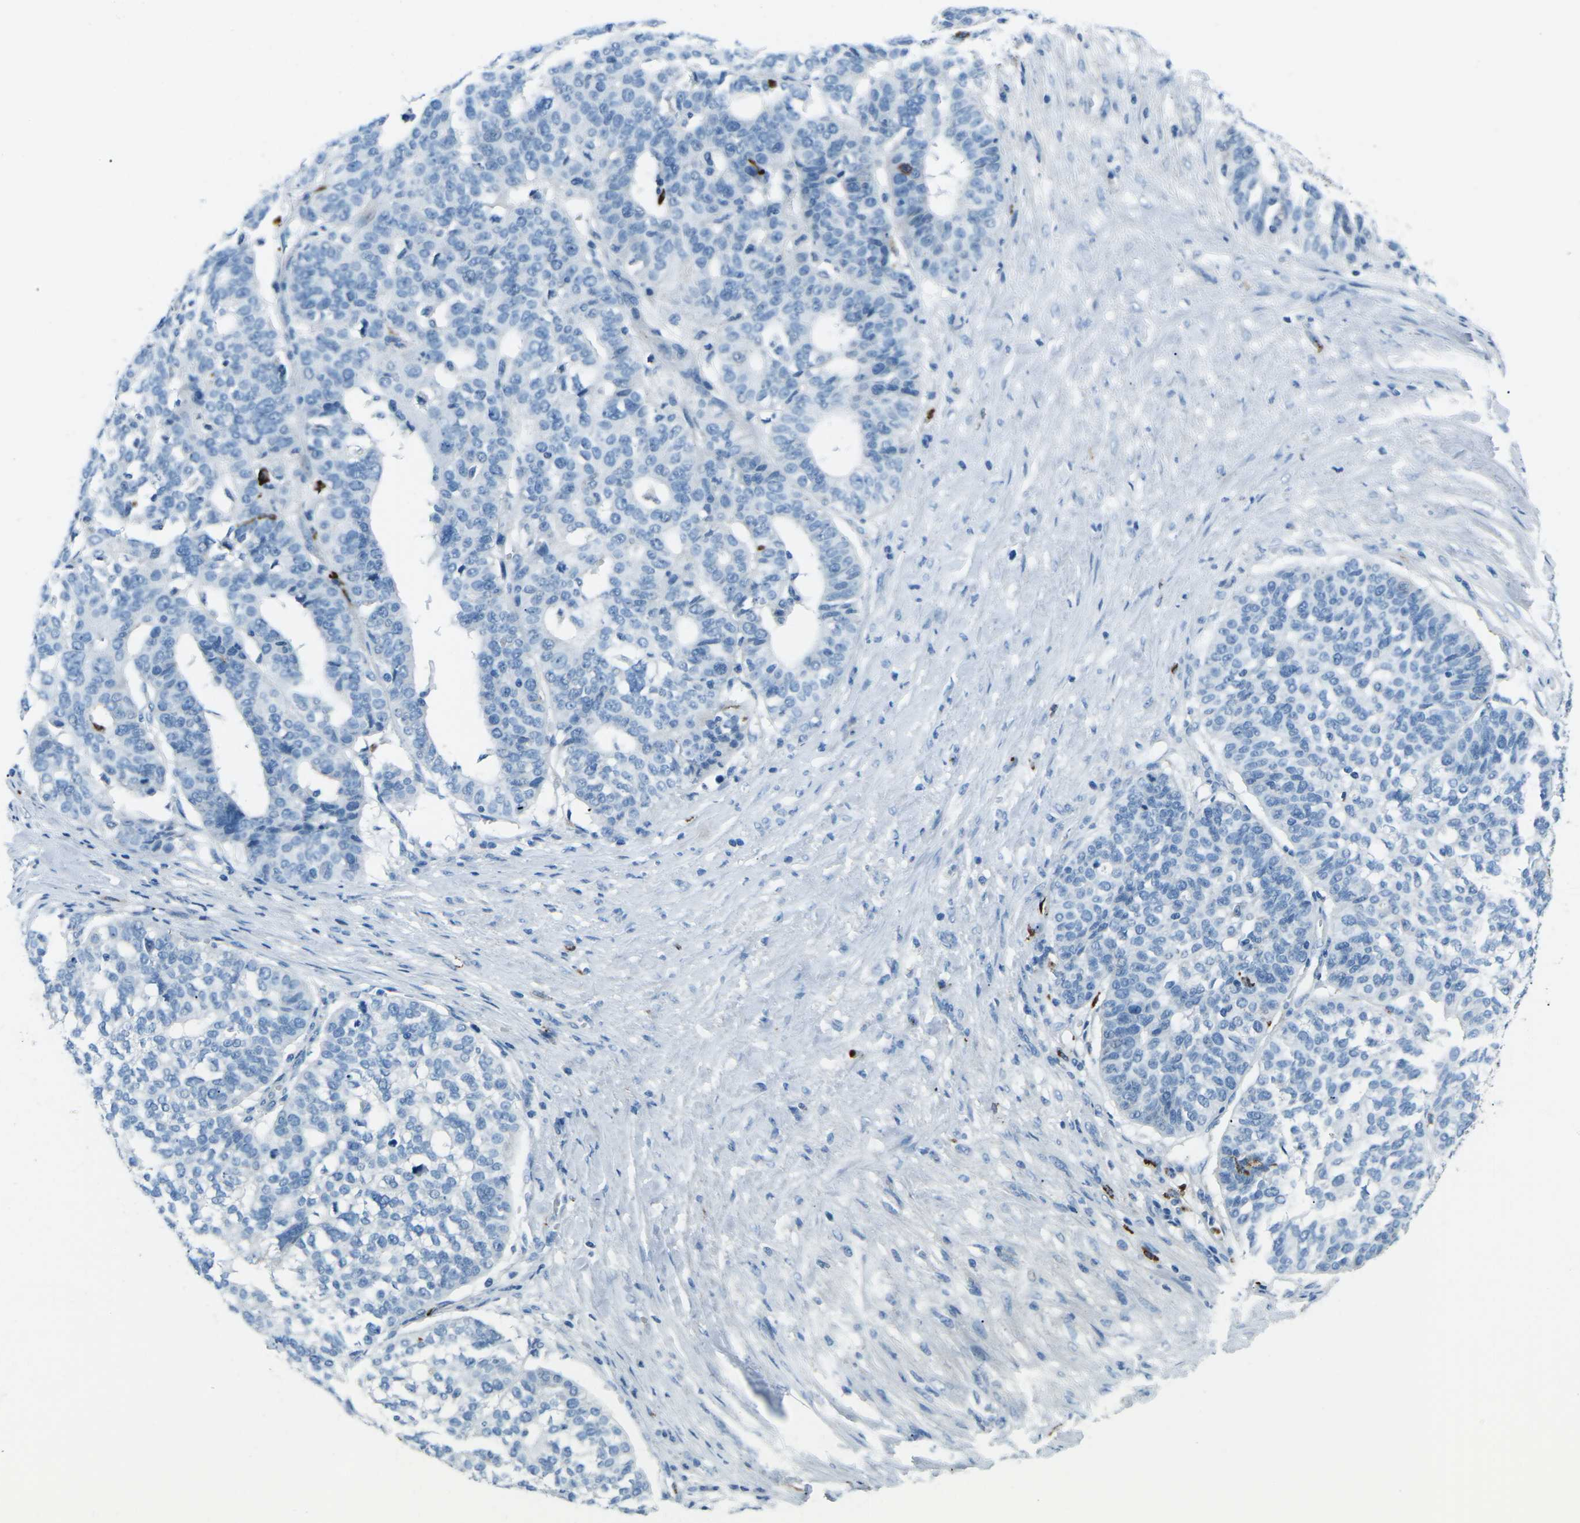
{"staining": {"intensity": "negative", "quantity": "none", "location": "none"}, "tissue": "ovarian cancer", "cell_type": "Tumor cells", "image_type": "cancer", "snomed": [{"axis": "morphology", "description": "Cystadenocarcinoma, serous, NOS"}, {"axis": "topography", "description": "Ovary"}], "caption": "The image exhibits no significant positivity in tumor cells of ovarian cancer.", "gene": "FCN1", "patient": {"sex": "female", "age": 59}}